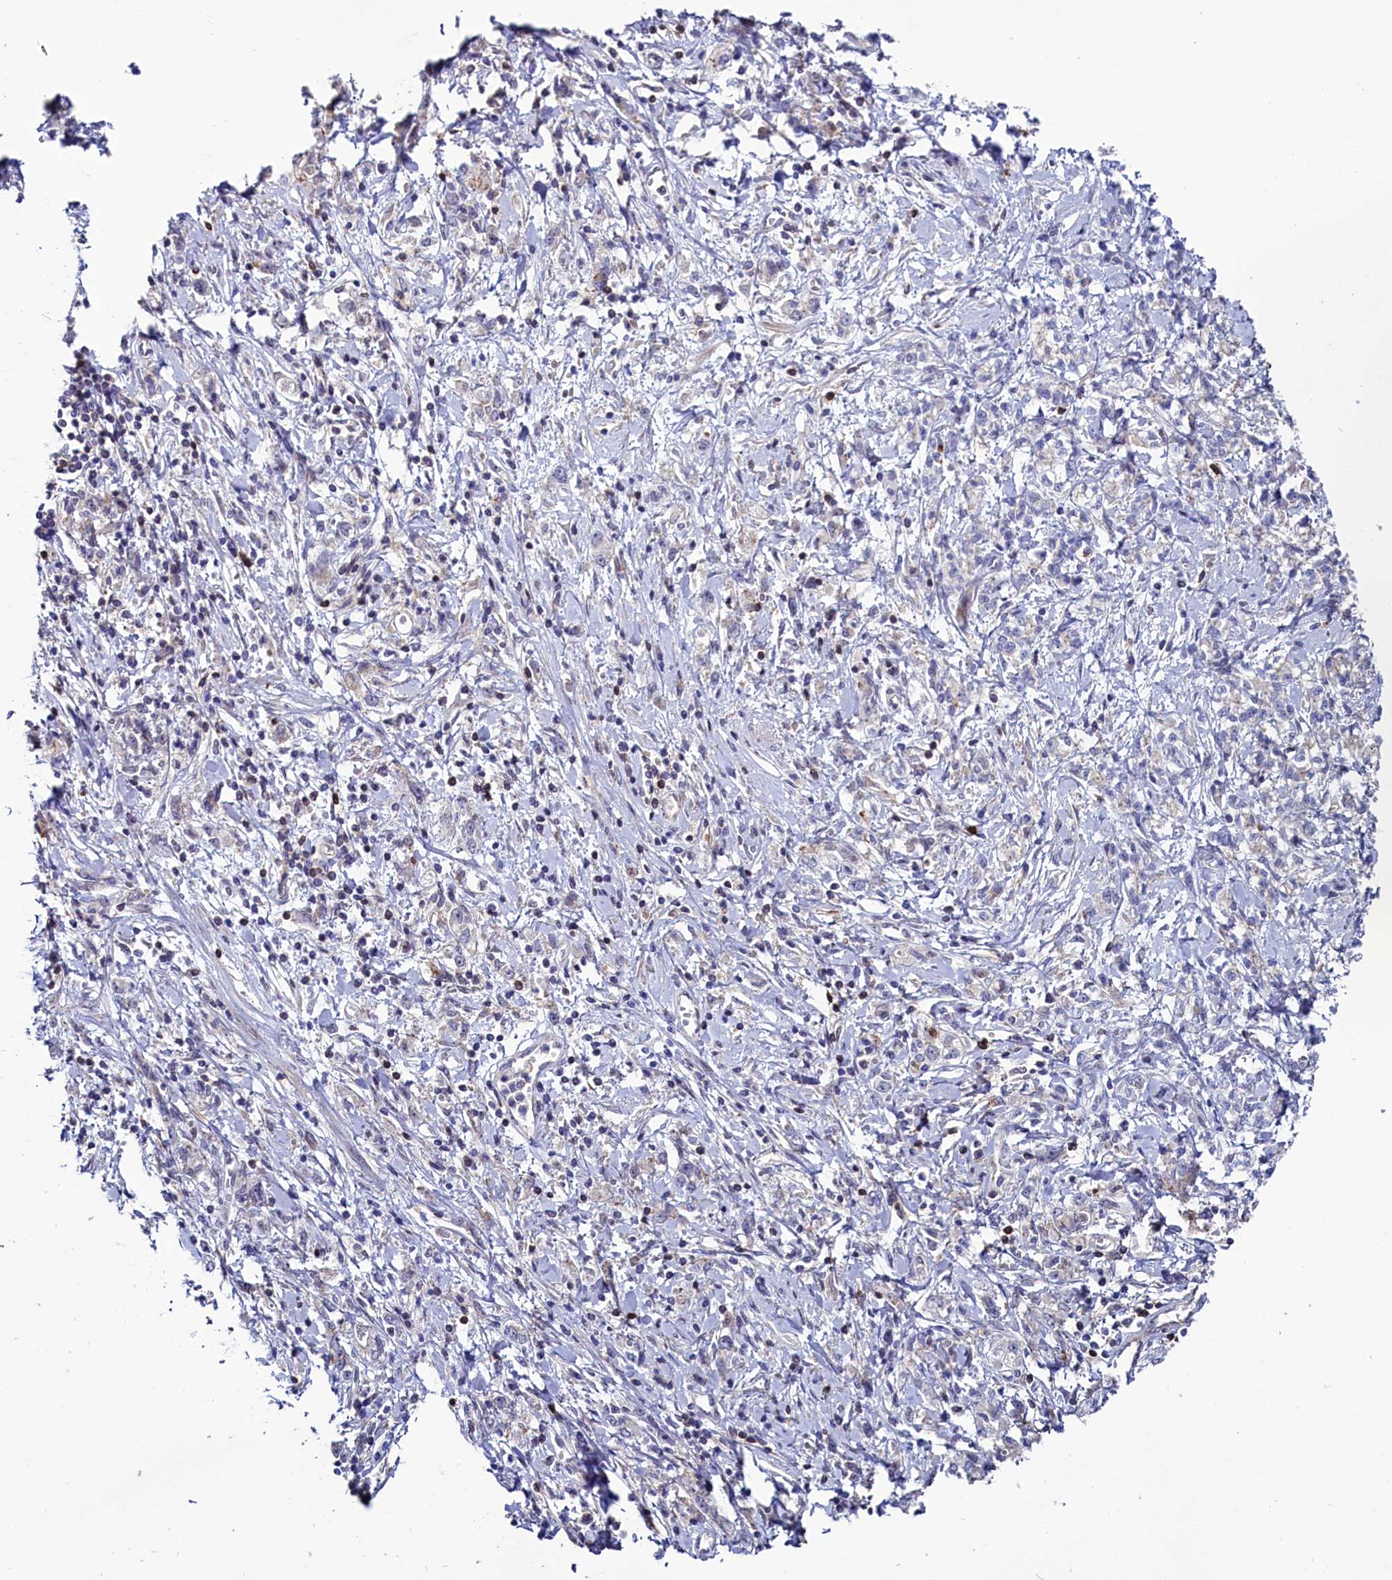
{"staining": {"intensity": "negative", "quantity": "none", "location": "none"}, "tissue": "stomach cancer", "cell_type": "Tumor cells", "image_type": "cancer", "snomed": [{"axis": "morphology", "description": "Adenocarcinoma, NOS"}, {"axis": "topography", "description": "Stomach"}], "caption": "An image of human stomach cancer is negative for staining in tumor cells.", "gene": "CIAPIN1", "patient": {"sex": "female", "age": 76}}